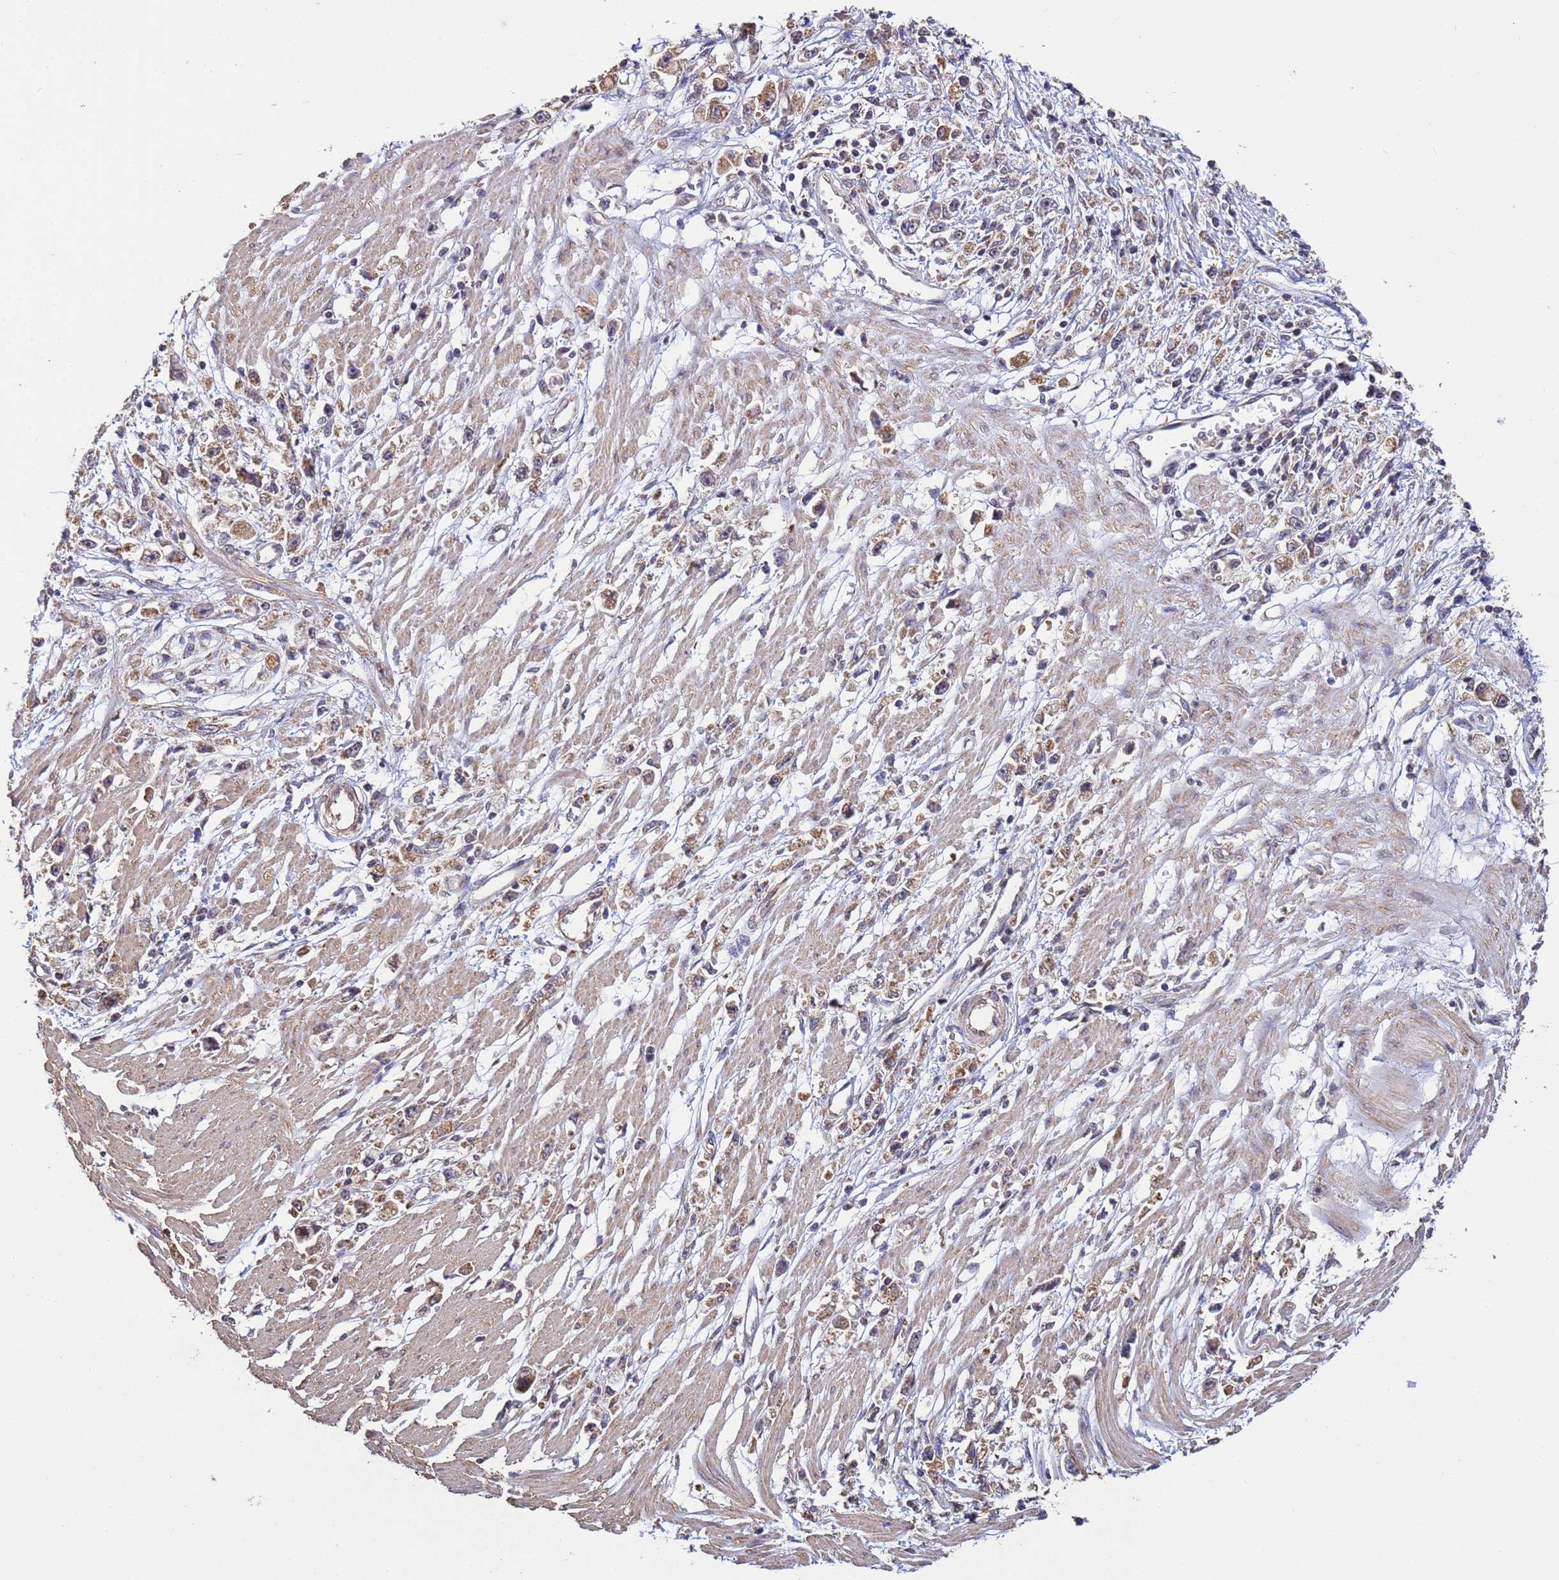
{"staining": {"intensity": "moderate", "quantity": ">75%", "location": "cytoplasmic/membranous"}, "tissue": "stomach cancer", "cell_type": "Tumor cells", "image_type": "cancer", "snomed": [{"axis": "morphology", "description": "Adenocarcinoma, NOS"}, {"axis": "topography", "description": "Stomach"}], "caption": "Moderate cytoplasmic/membranous protein expression is present in approximately >75% of tumor cells in adenocarcinoma (stomach).", "gene": "P2RX7", "patient": {"sex": "female", "age": 59}}